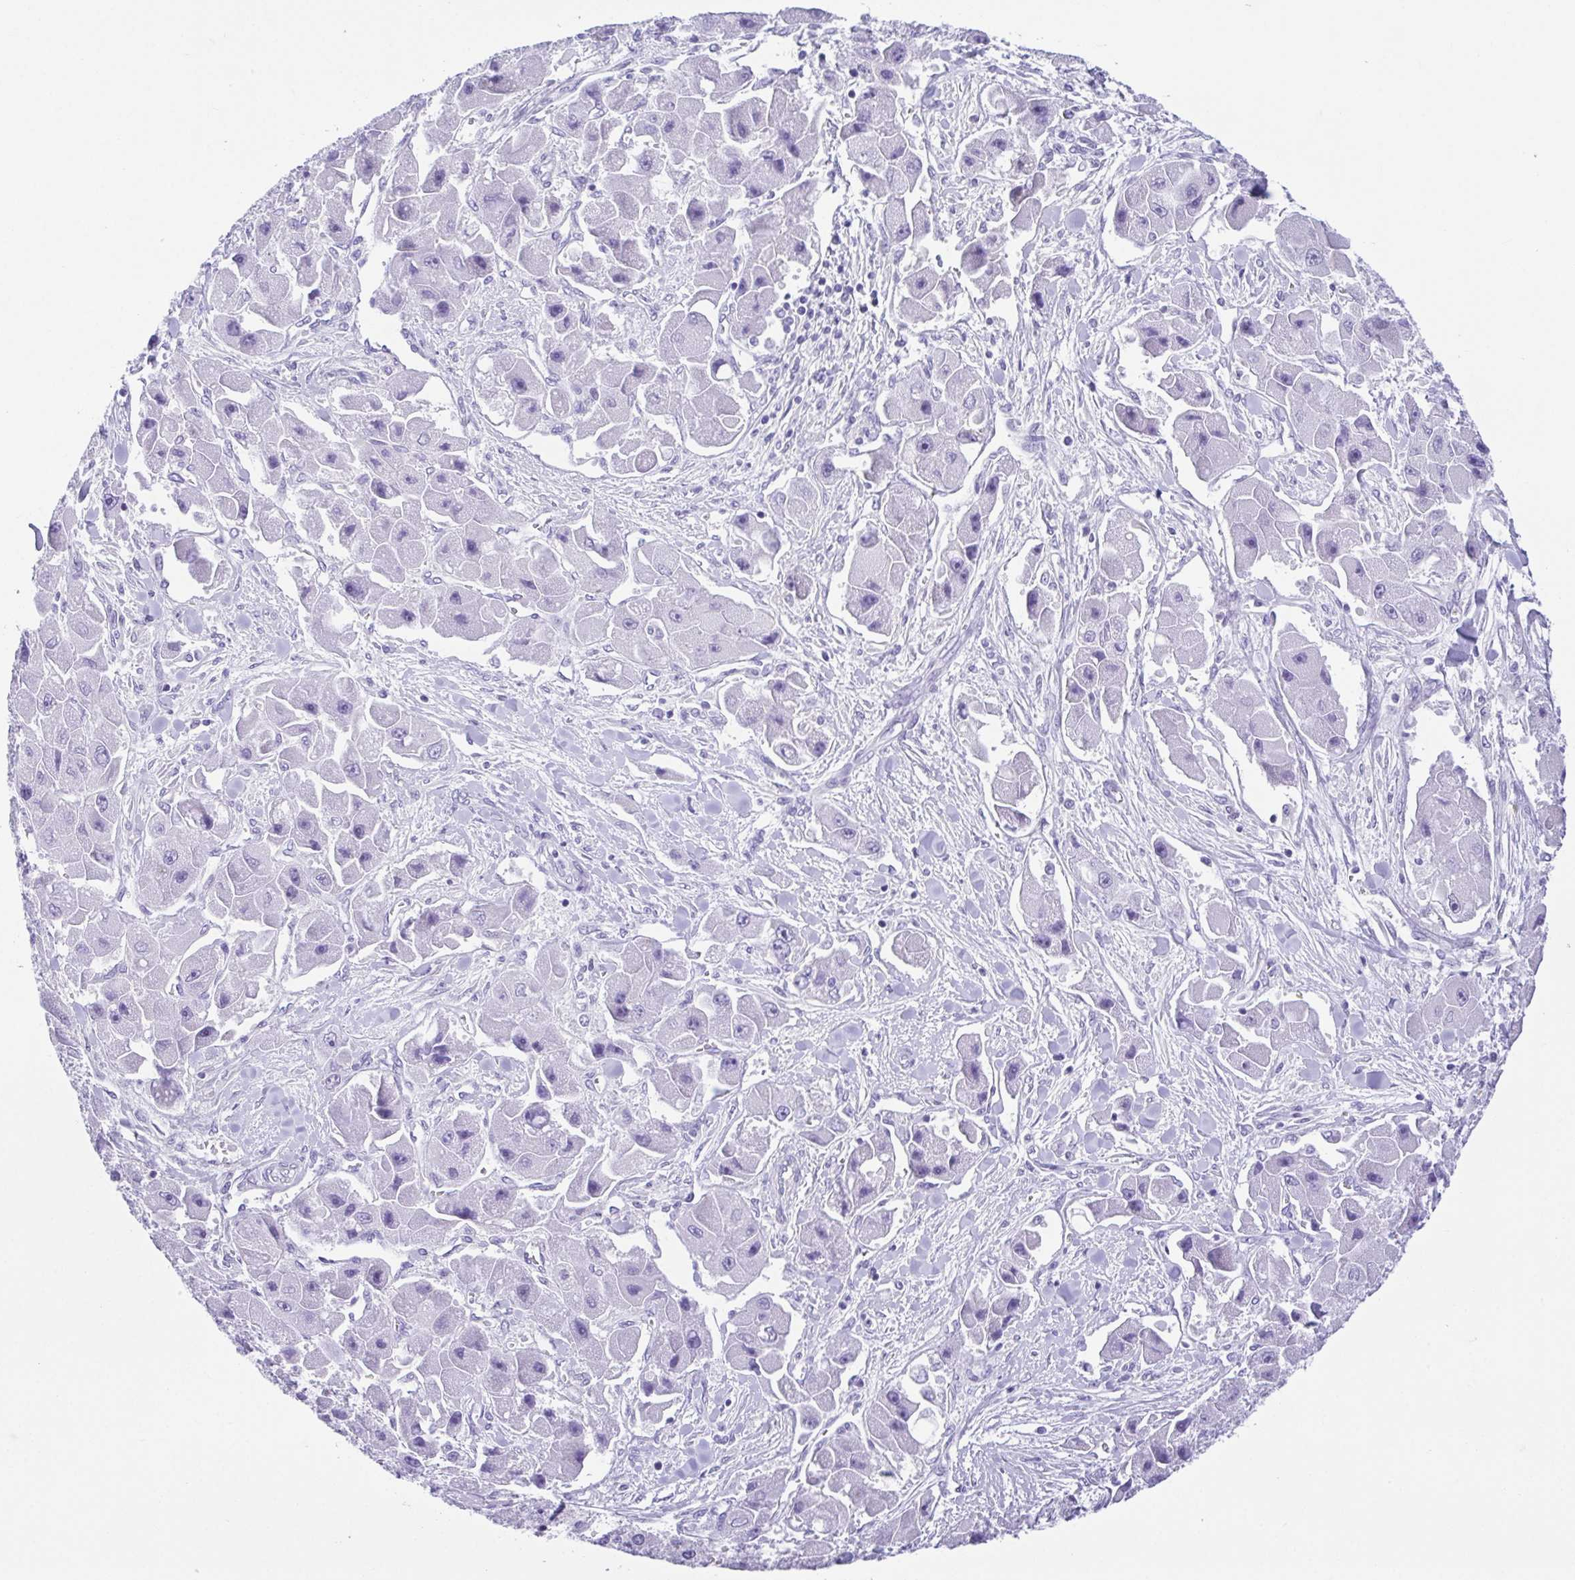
{"staining": {"intensity": "negative", "quantity": "none", "location": "none"}, "tissue": "liver cancer", "cell_type": "Tumor cells", "image_type": "cancer", "snomed": [{"axis": "morphology", "description": "Carcinoma, Hepatocellular, NOS"}, {"axis": "topography", "description": "Liver"}], "caption": "A high-resolution micrograph shows IHC staining of hepatocellular carcinoma (liver), which reveals no significant staining in tumor cells. (DAB immunohistochemistry (IHC) with hematoxylin counter stain).", "gene": "LUZP4", "patient": {"sex": "male", "age": 24}}